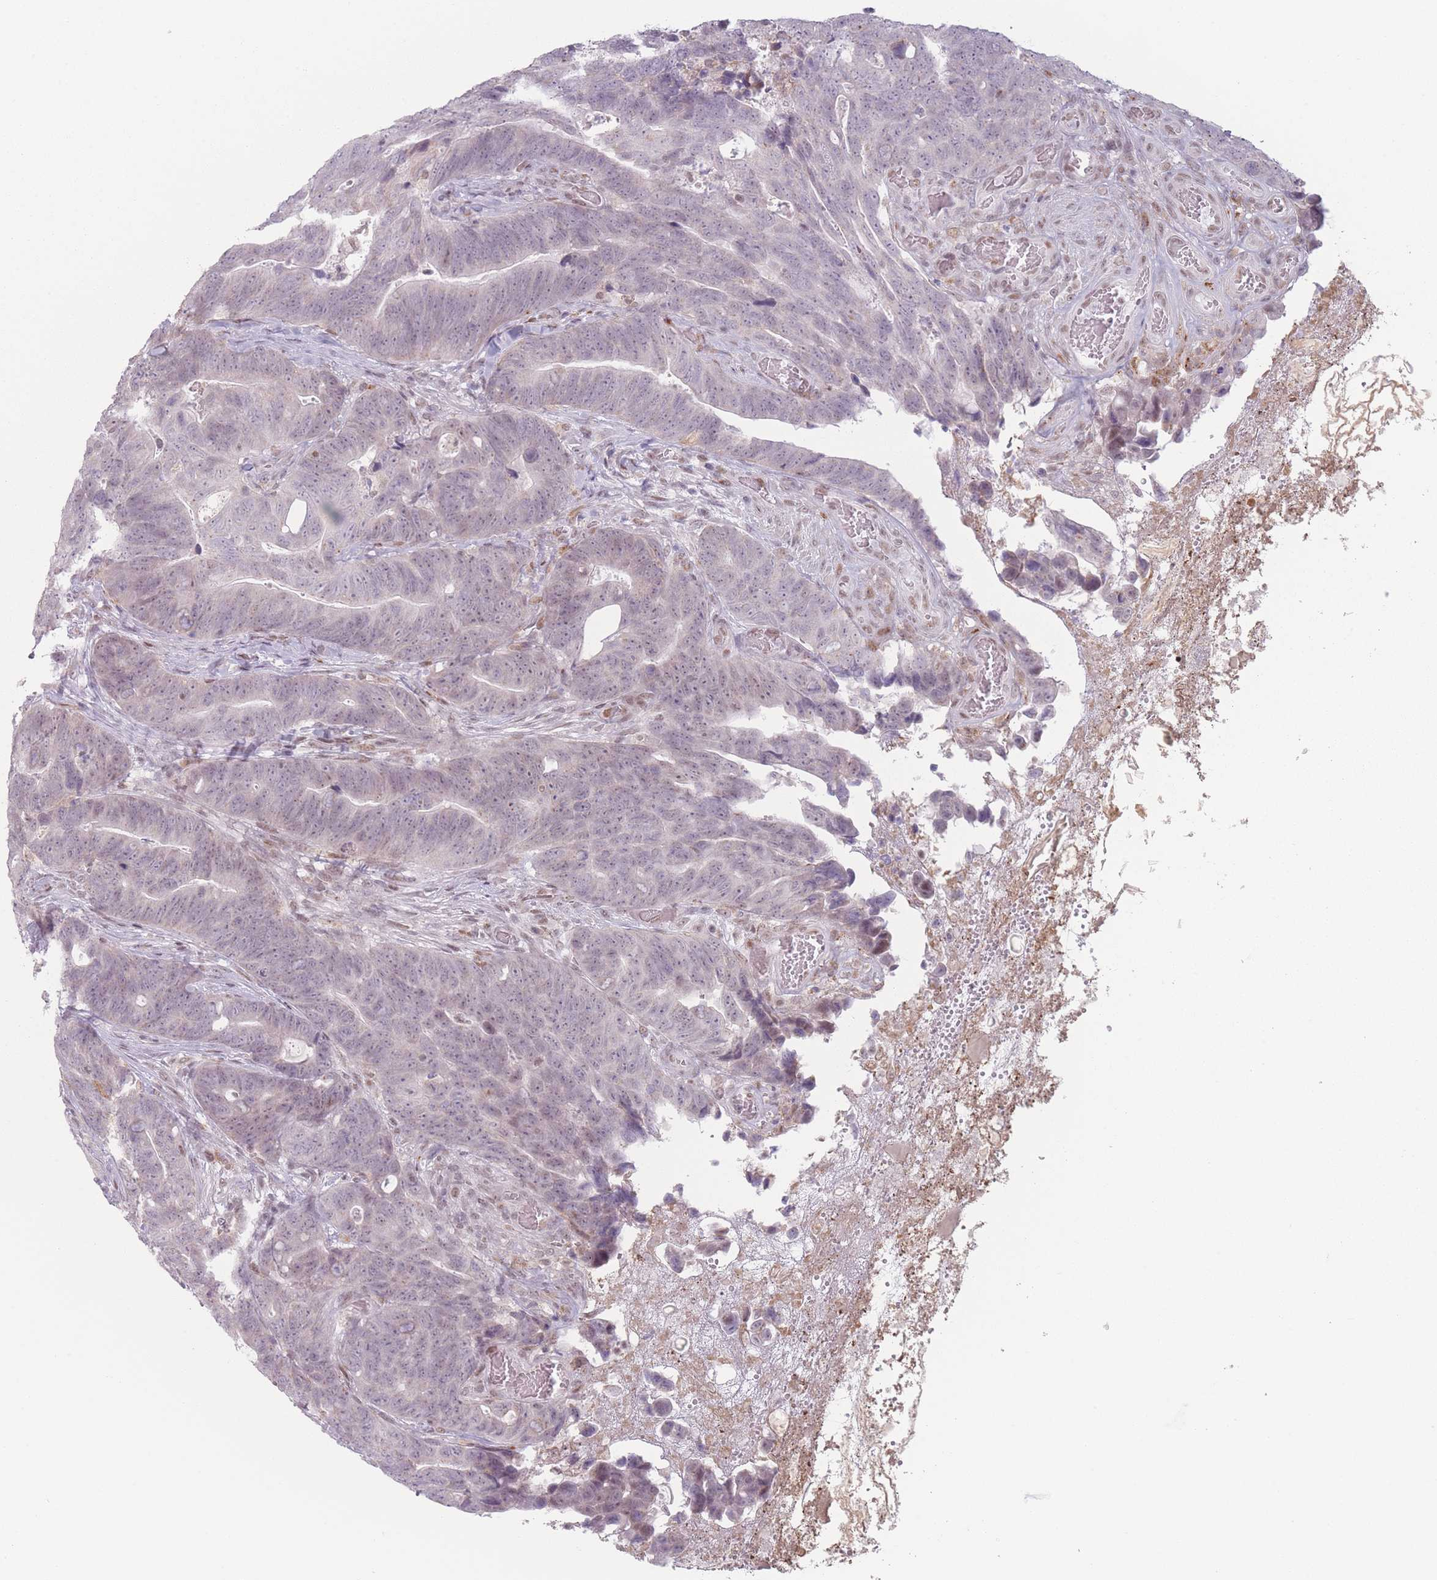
{"staining": {"intensity": "weak", "quantity": "25%-75%", "location": "nuclear"}, "tissue": "colorectal cancer", "cell_type": "Tumor cells", "image_type": "cancer", "snomed": [{"axis": "morphology", "description": "Adenocarcinoma, NOS"}, {"axis": "topography", "description": "Colon"}], "caption": "Protein staining of colorectal cancer (adenocarcinoma) tissue demonstrates weak nuclear staining in approximately 25%-75% of tumor cells.", "gene": "OR10C1", "patient": {"sex": "female", "age": 82}}